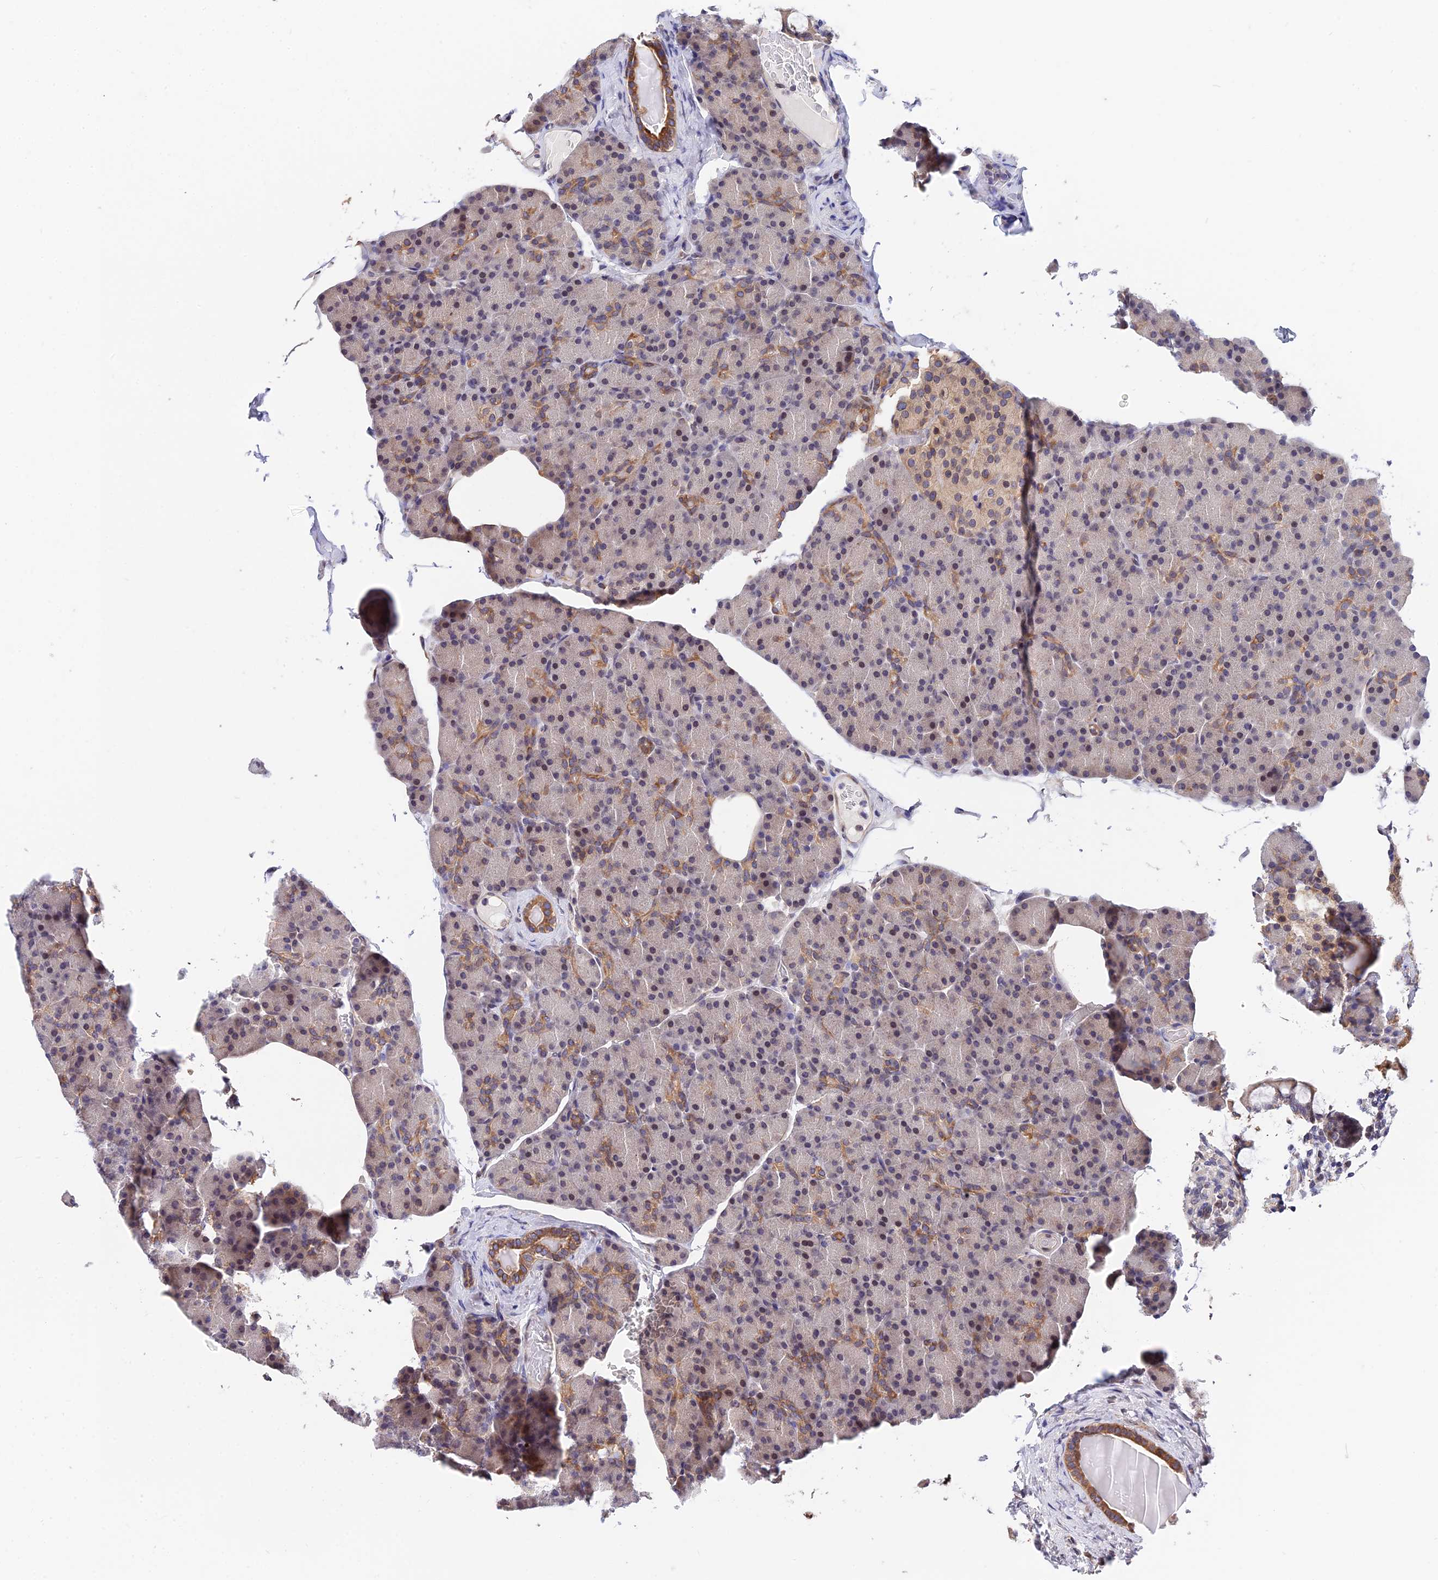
{"staining": {"intensity": "moderate", "quantity": "<25%", "location": "cytoplasmic/membranous"}, "tissue": "pancreas", "cell_type": "Exocrine glandular cells", "image_type": "normal", "snomed": [{"axis": "morphology", "description": "Normal tissue, NOS"}, {"axis": "topography", "description": "Pancreas"}], "caption": "Unremarkable pancreas exhibits moderate cytoplasmic/membranous expression in about <25% of exocrine glandular cells, visualized by immunohistochemistry. Using DAB (brown) and hematoxylin (blue) stains, captured at high magnification using brightfield microscopy.", "gene": "INPP4A", "patient": {"sex": "female", "age": 43}}